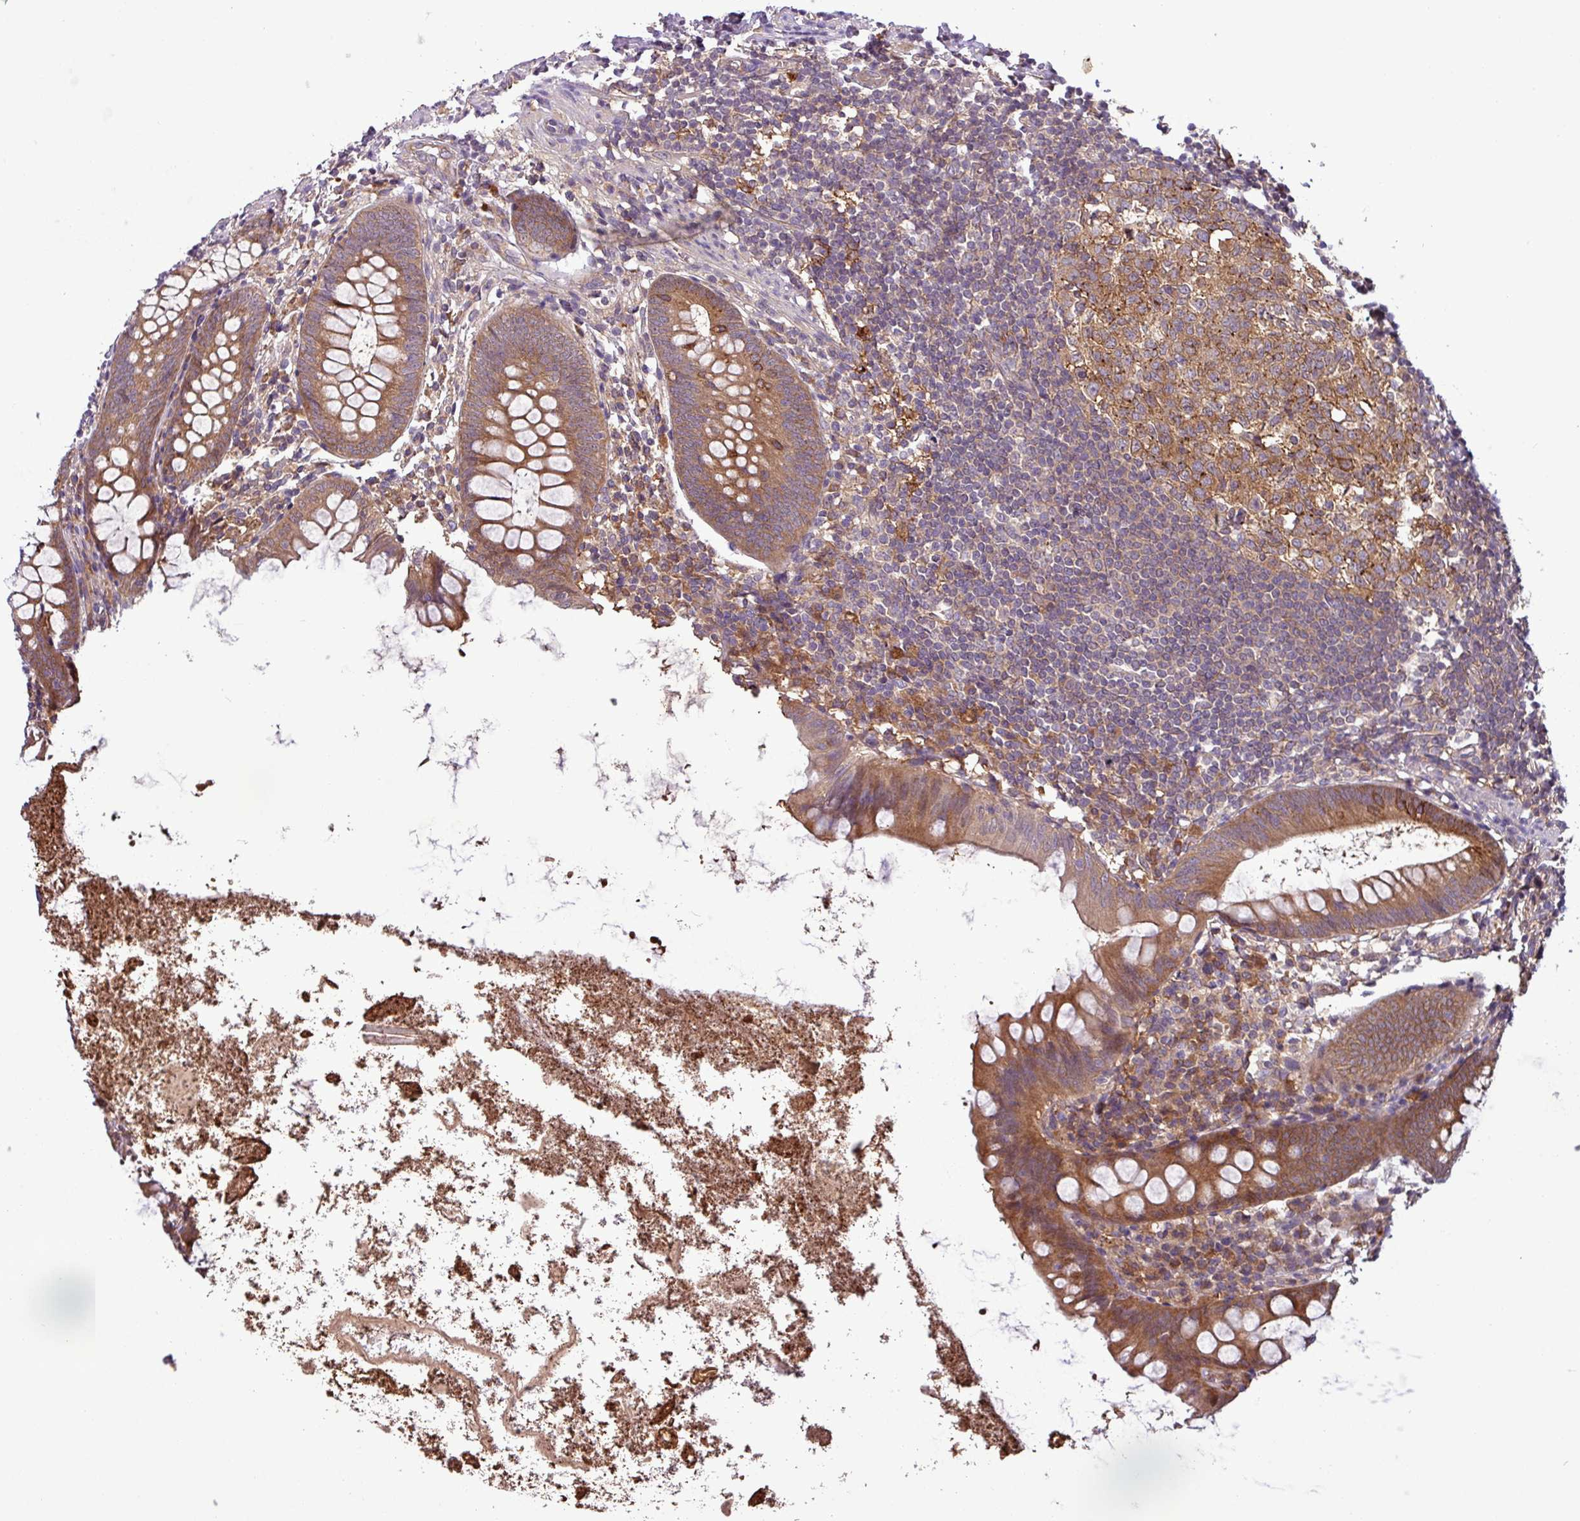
{"staining": {"intensity": "moderate", "quantity": ">75%", "location": "cytoplasmic/membranous"}, "tissue": "appendix", "cell_type": "Glandular cells", "image_type": "normal", "snomed": [{"axis": "morphology", "description": "Normal tissue, NOS"}, {"axis": "topography", "description": "Appendix"}], "caption": "Immunohistochemistry of normal appendix displays medium levels of moderate cytoplasmic/membranous expression in approximately >75% of glandular cells.", "gene": "SIRPB2", "patient": {"sex": "female", "age": 51}}